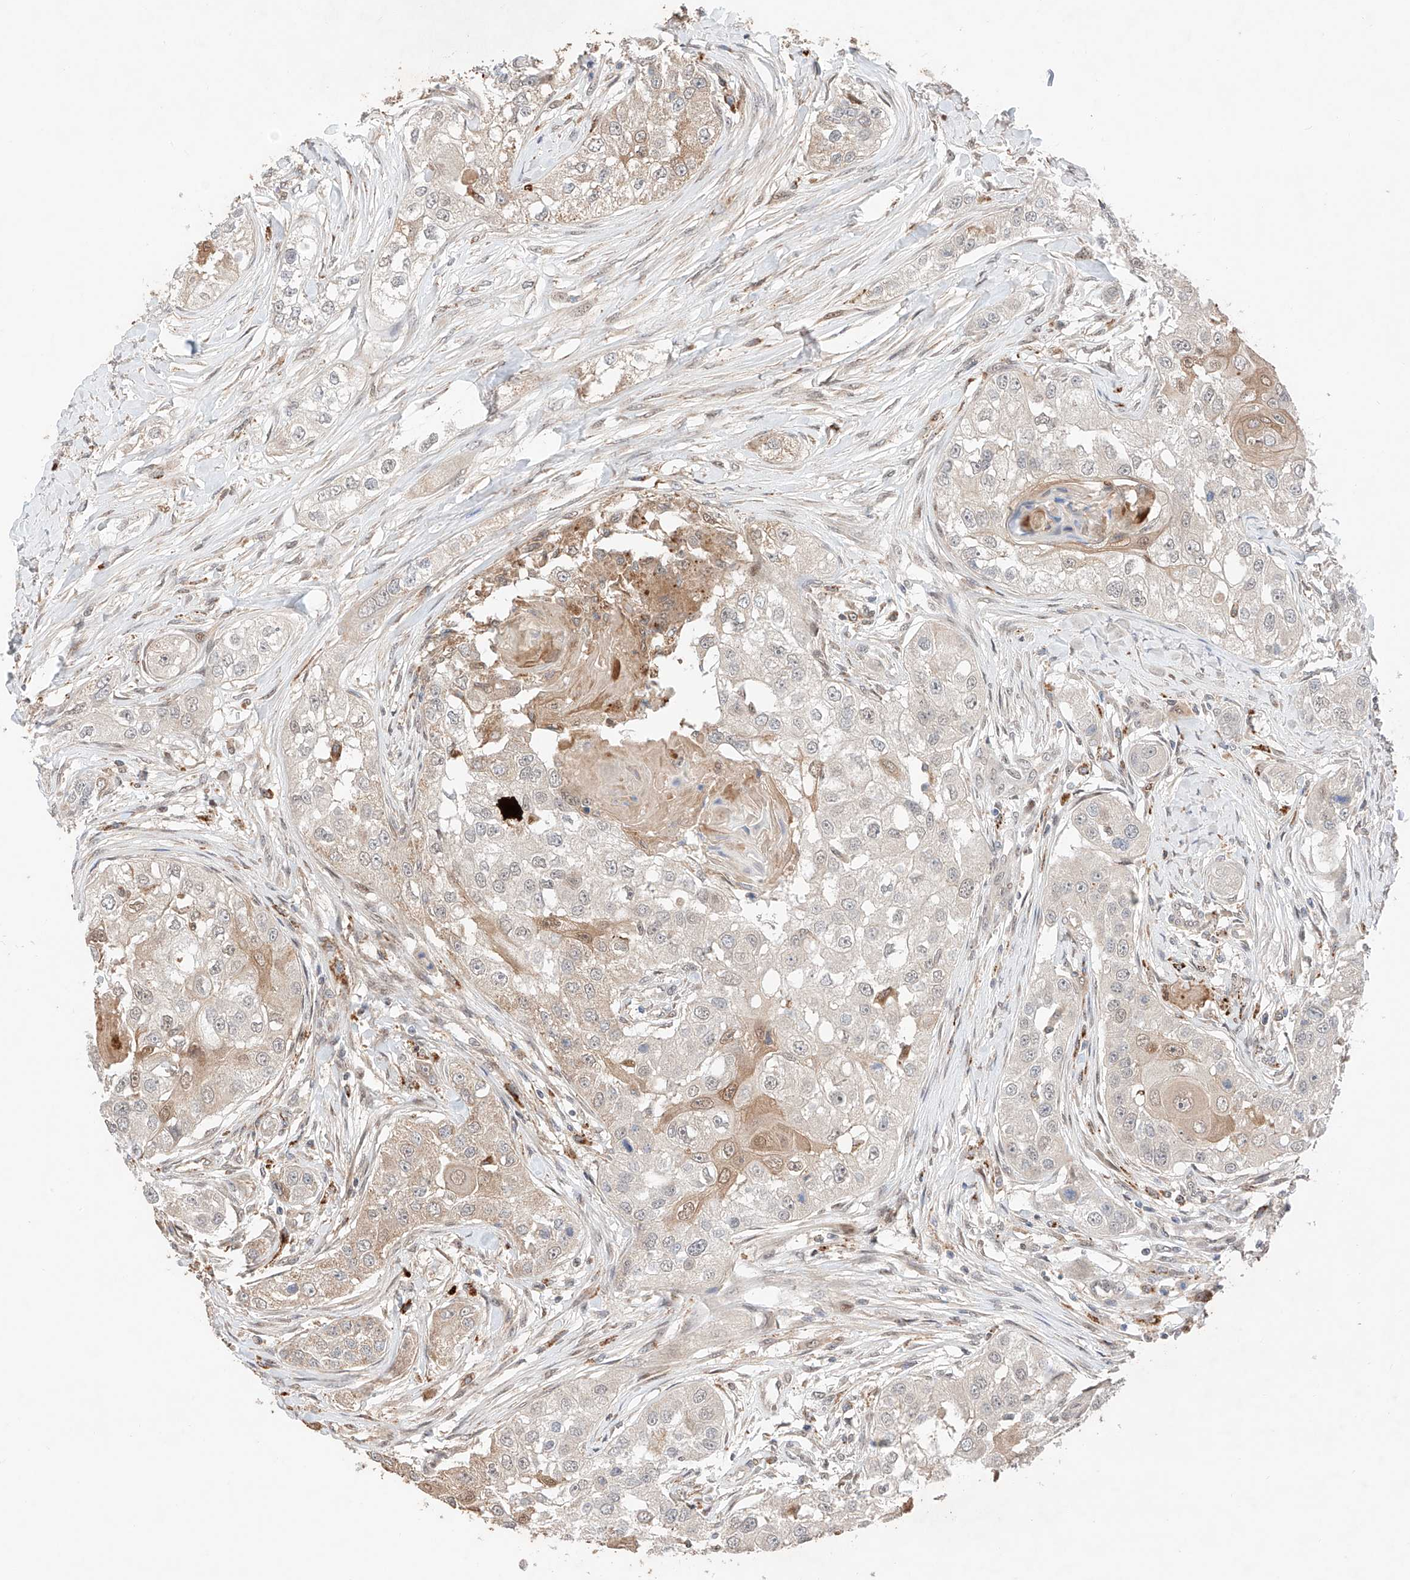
{"staining": {"intensity": "moderate", "quantity": "<25%", "location": "cytoplasmic/membranous,nuclear"}, "tissue": "head and neck cancer", "cell_type": "Tumor cells", "image_type": "cancer", "snomed": [{"axis": "morphology", "description": "Normal tissue, NOS"}, {"axis": "morphology", "description": "Squamous cell carcinoma, NOS"}, {"axis": "topography", "description": "Skeletal muscle"}, {"axis": "topography", "description": "Head-Neck"}], "caption": "Approximately <25% of tumor cells in head and neck cancer (squamous cell carcinoma) exhibit moderate cytoplasmic/membranous and nuclear protein positivity as visualized by brown immunohistochemical staining.", "gene": "GCNT1", "patient": {"sex": "male", "age": 51}}